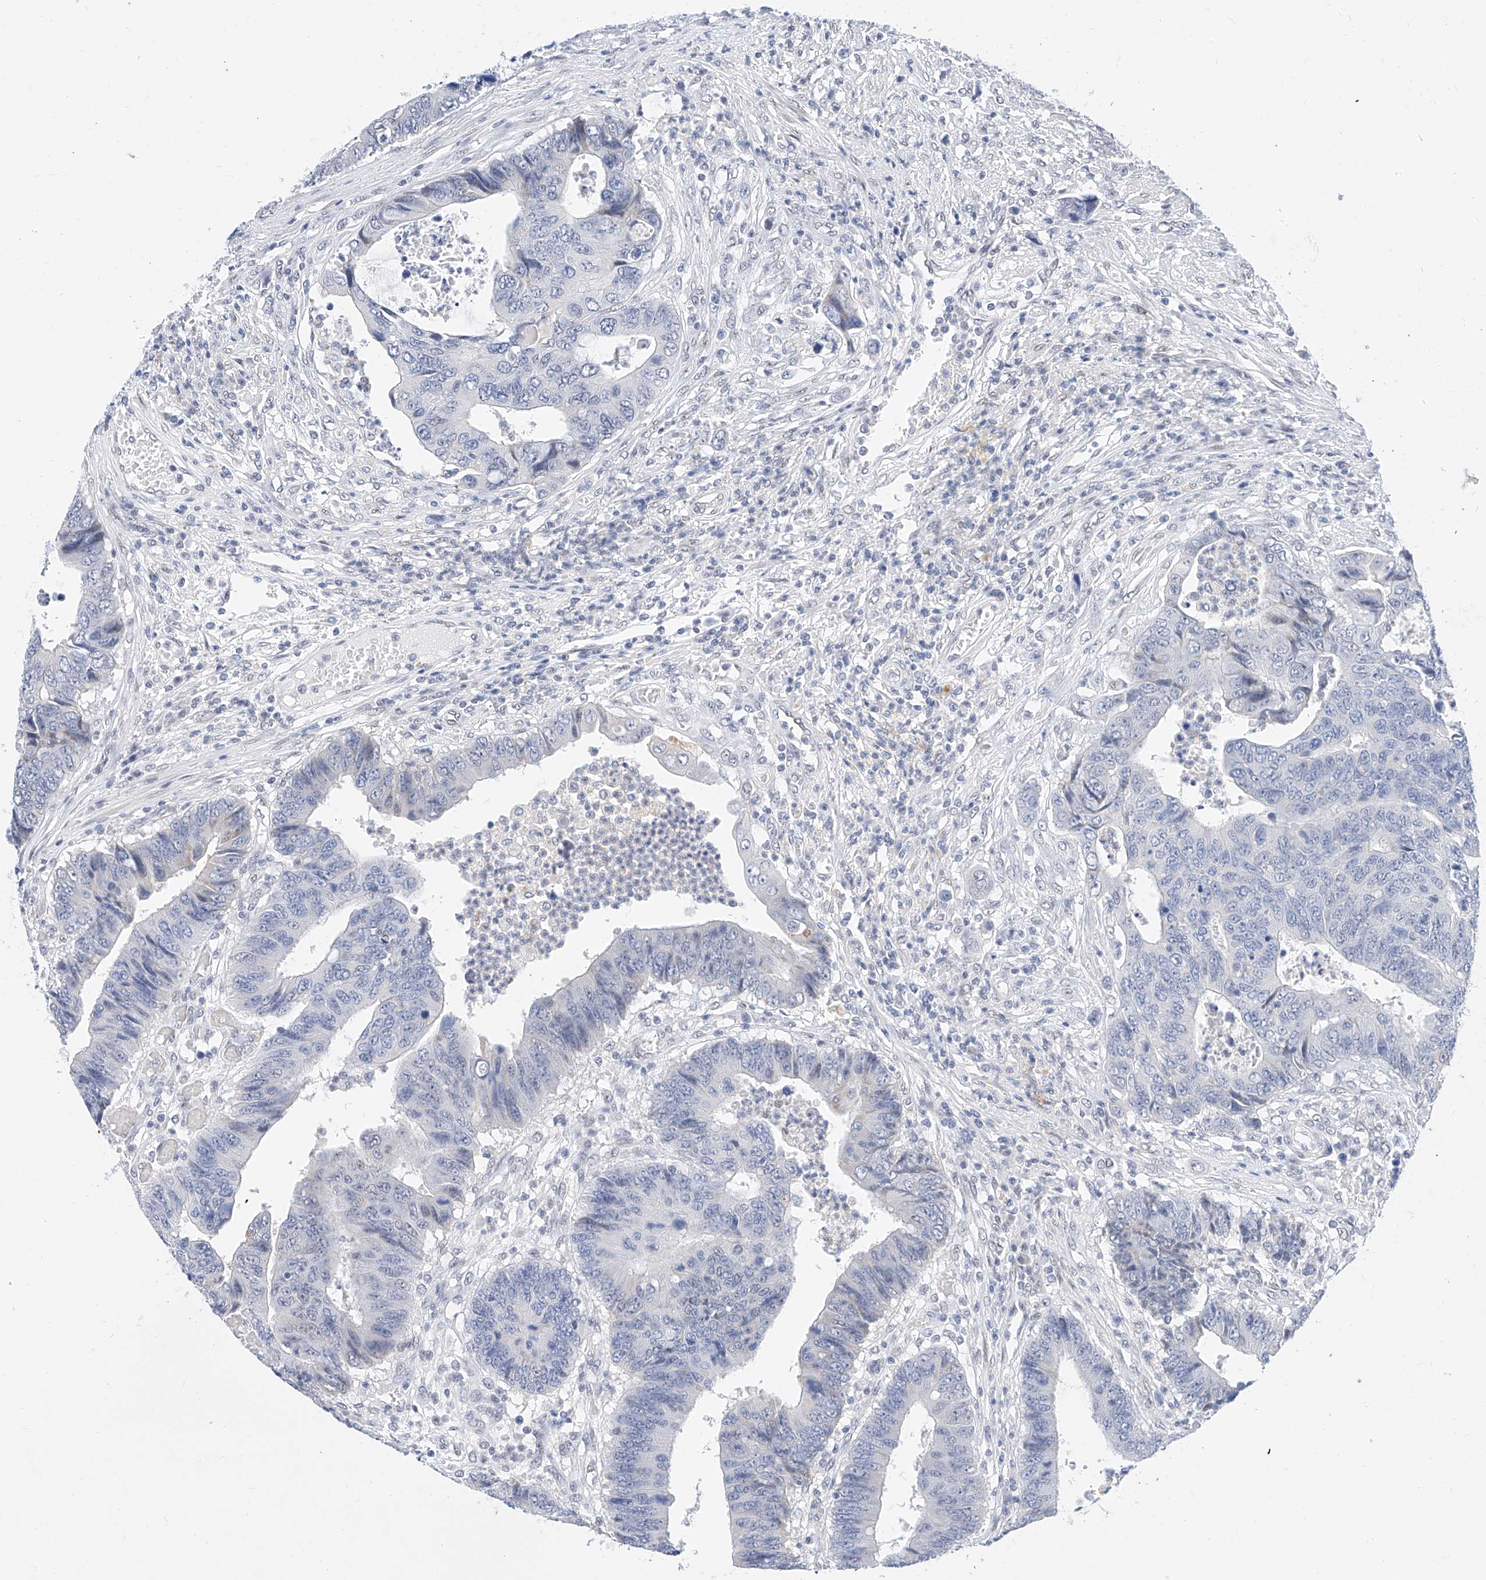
{"staining": {"intensity": "negative", "quantity": "none", "location": "none"}, "tissue": "colorectal cancer", "cell_type": "Tumor cells", "image_type": "cancer", "snomed": [{"axis": "morphology", "description": "Adenocarcinoma, NOS"}, {"axis": "topography", "description": "Rectum"}], "caption": "IHC micrograph of neoplastic tissue: human colorectal cancer stained with DAB shows no significant protein positivity in tumor cells. (IHC, brightfield microscopy, high magnification).", "gene": "KCNJ1", "patient": {"sex": "male", "age": 84}}